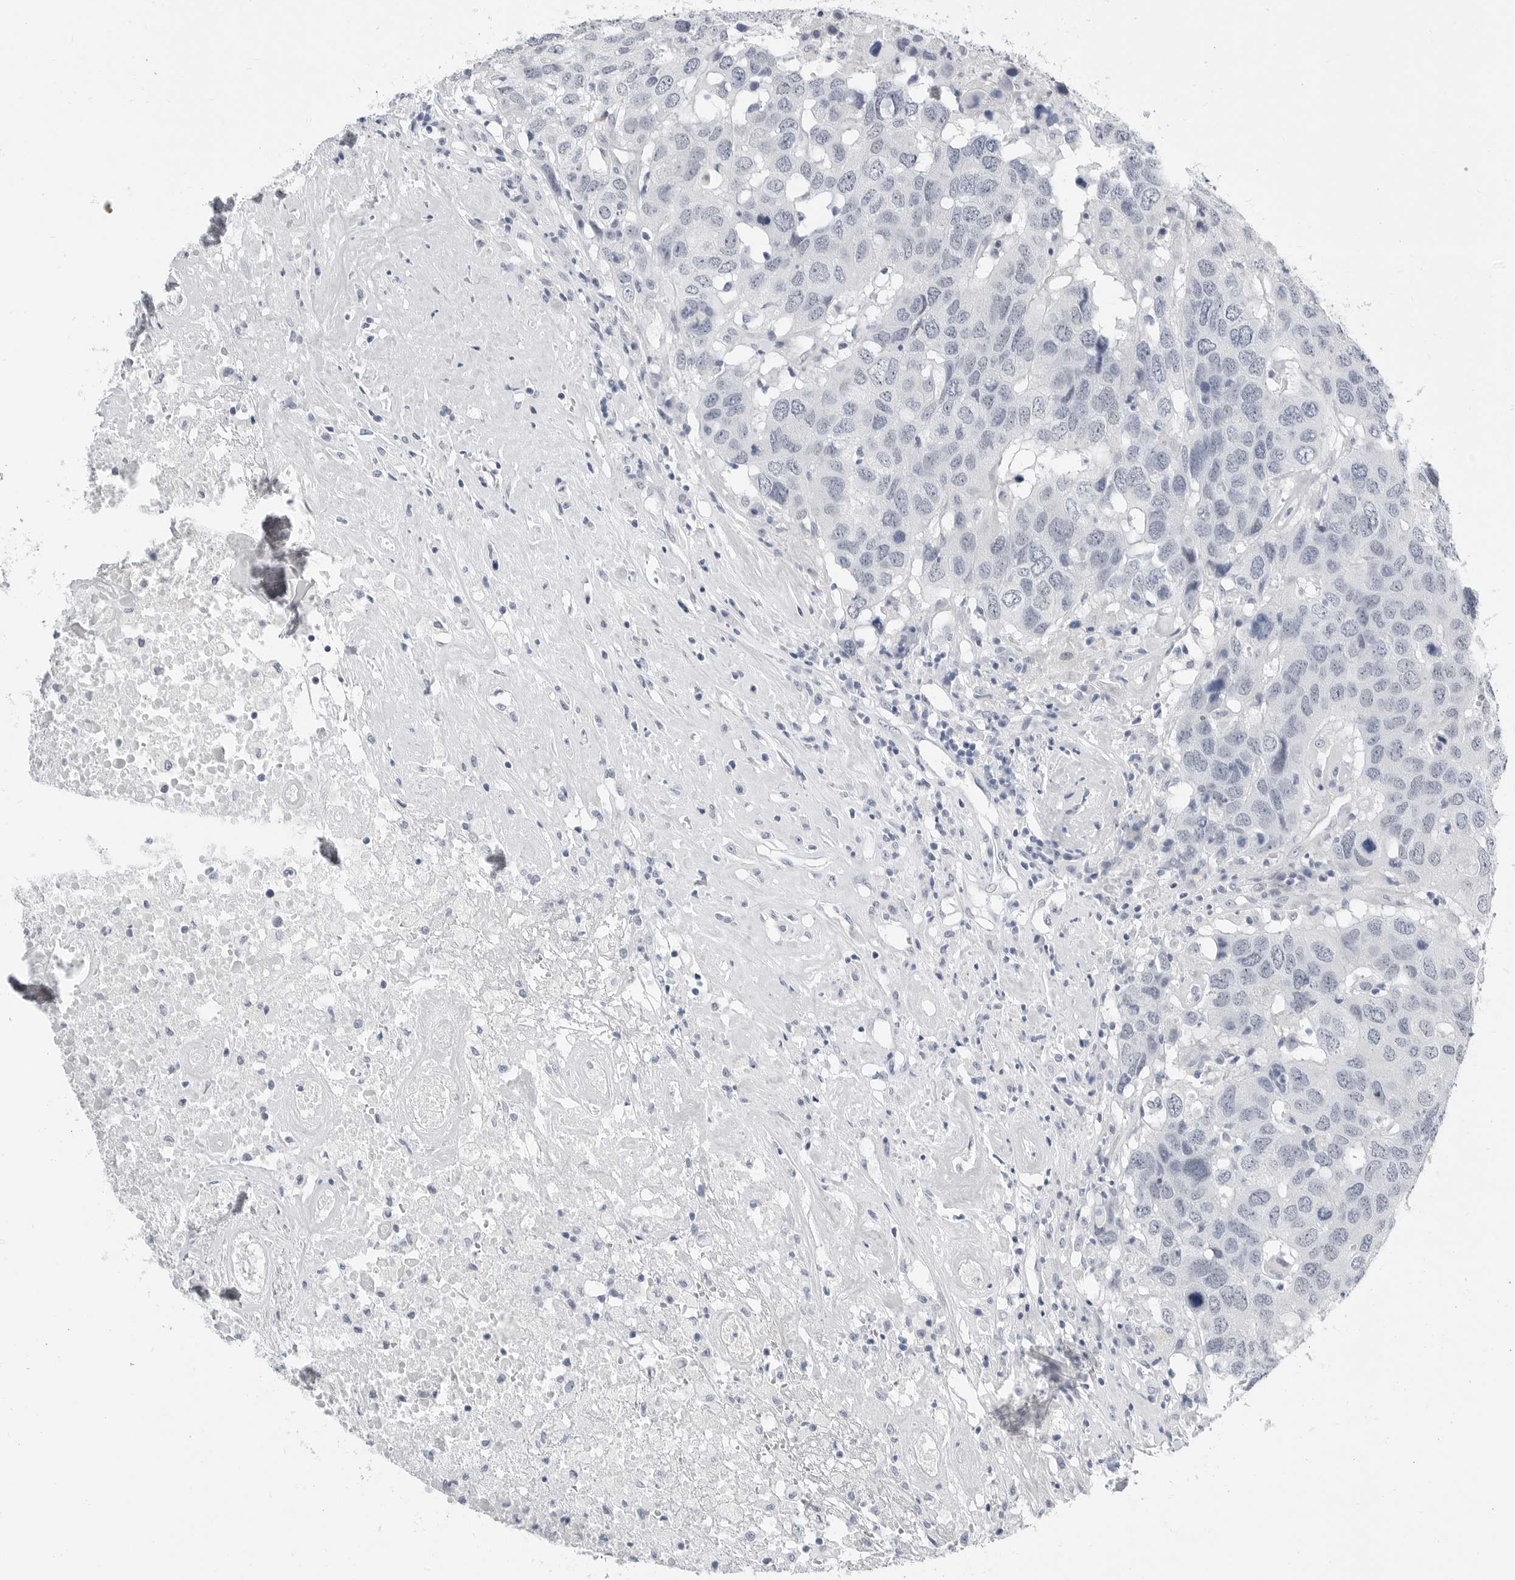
{"staining": {"intensity": "negative", "quantity": "none", "location": "none"}, "tissue": "head and neck cancer", "cell_type": "Tumor cells", "image_type": "cancer", "snomed": [{"axis": "morphology", "description": "Squamous cell carcinoma, NOS"}, {"axis": "topography", "description": "Head-Neck"}], "caption": "The image demonstrates no significant staining in tumor cells of head and neck cancer (squamous cell carcinoma).", "gene": "PLN", "patient": {"sex": "male", "age": 66}}